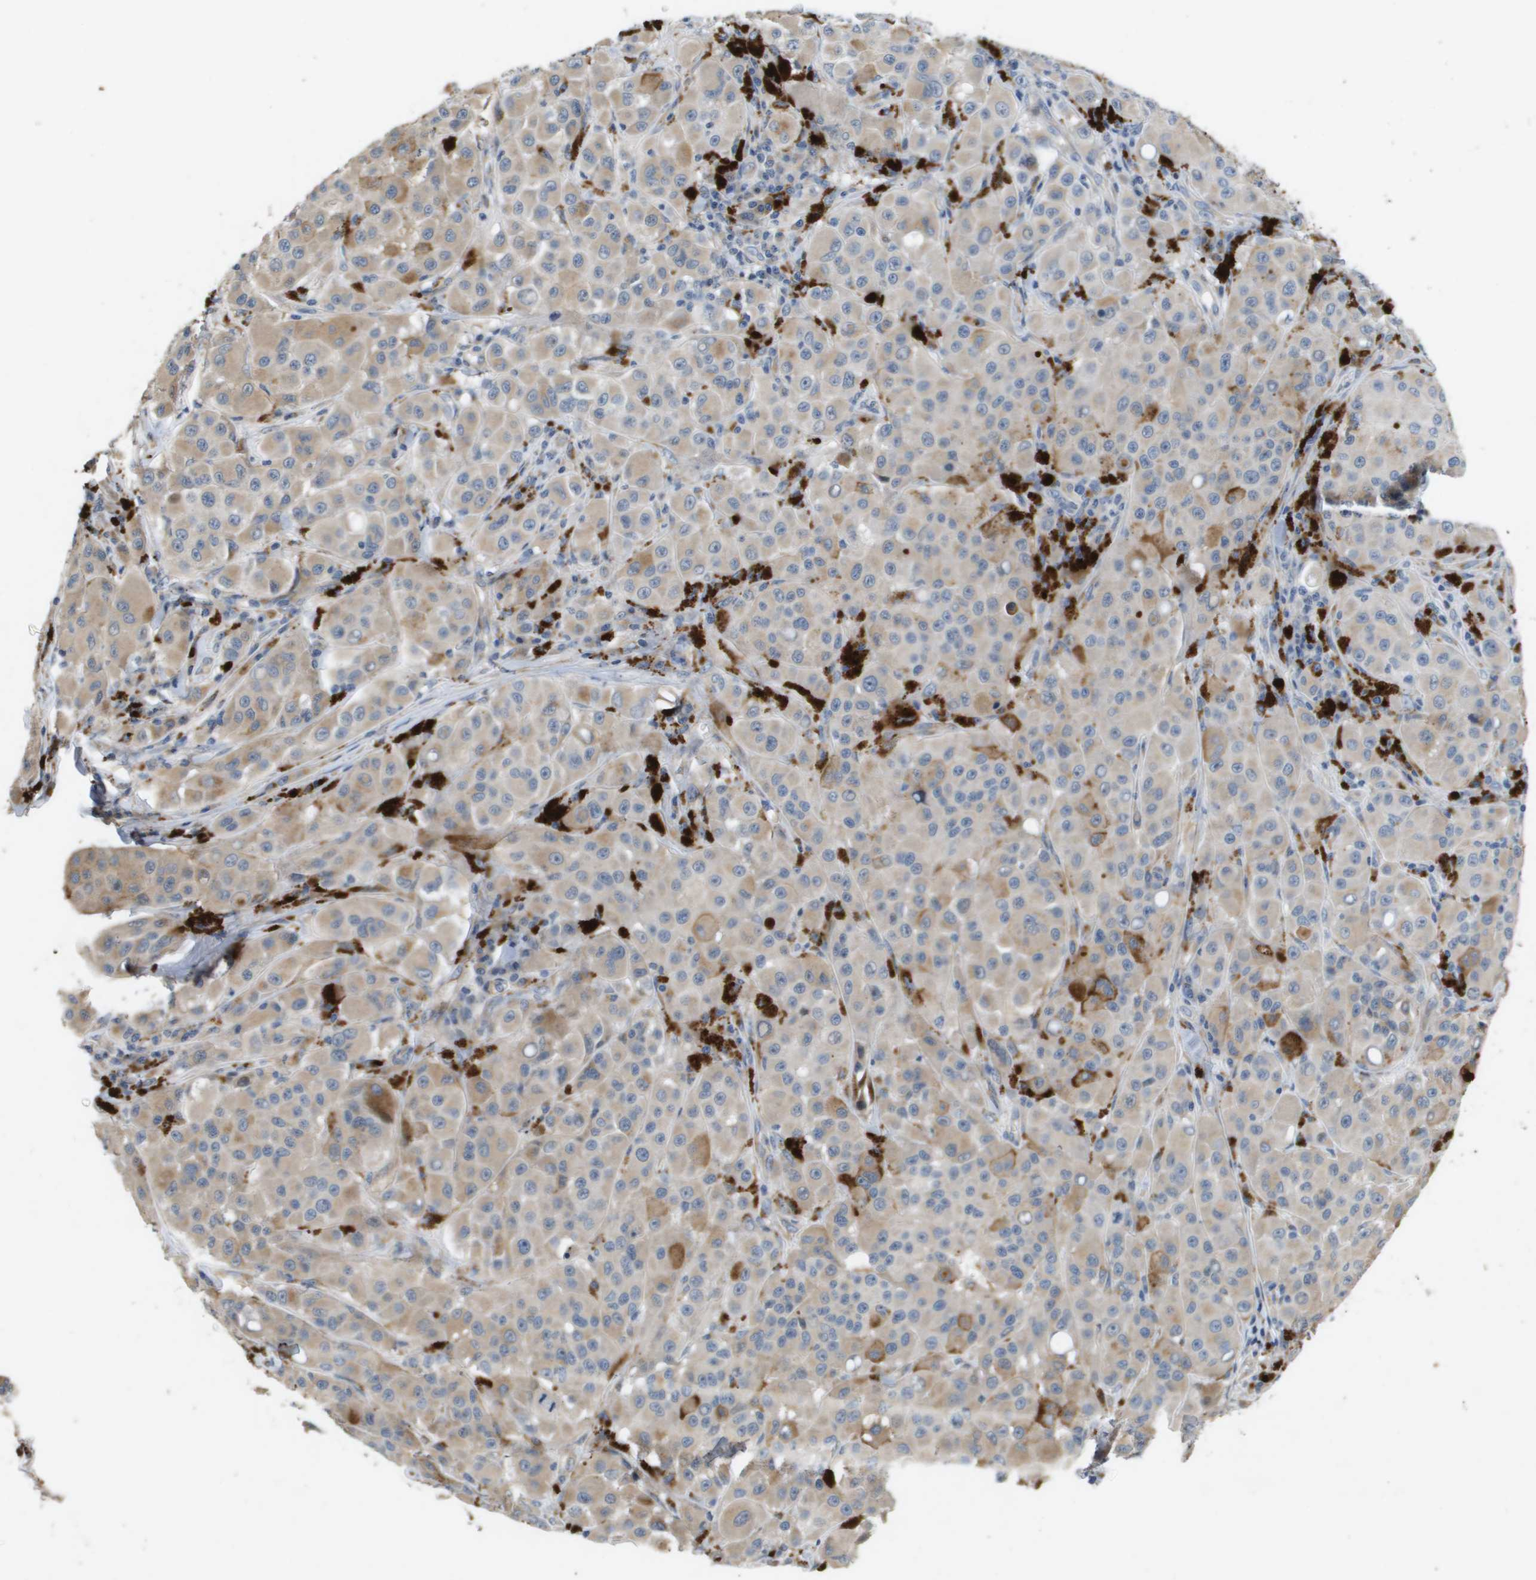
{"staining": {"intensity": "weak", "quantity": "25%-75%", "location": "cytoplasmic/membranous"}, "tissue": "melanoma", "cell_type": "Tumor cells", "image_type": "cancer", "snomed": [{"axis": "morphology", "description": "Malignant melanoma, NOS"}, {"axis": "topography", "description": "Skin"}], "caption": "A micrograph of human malignant melanoma stained for a protein exhibits weak cytoplasmic/membranous brown staining in tumor cells.", "gene": "ENTPD2", "patient": {"sex": "male", "age": 84}}